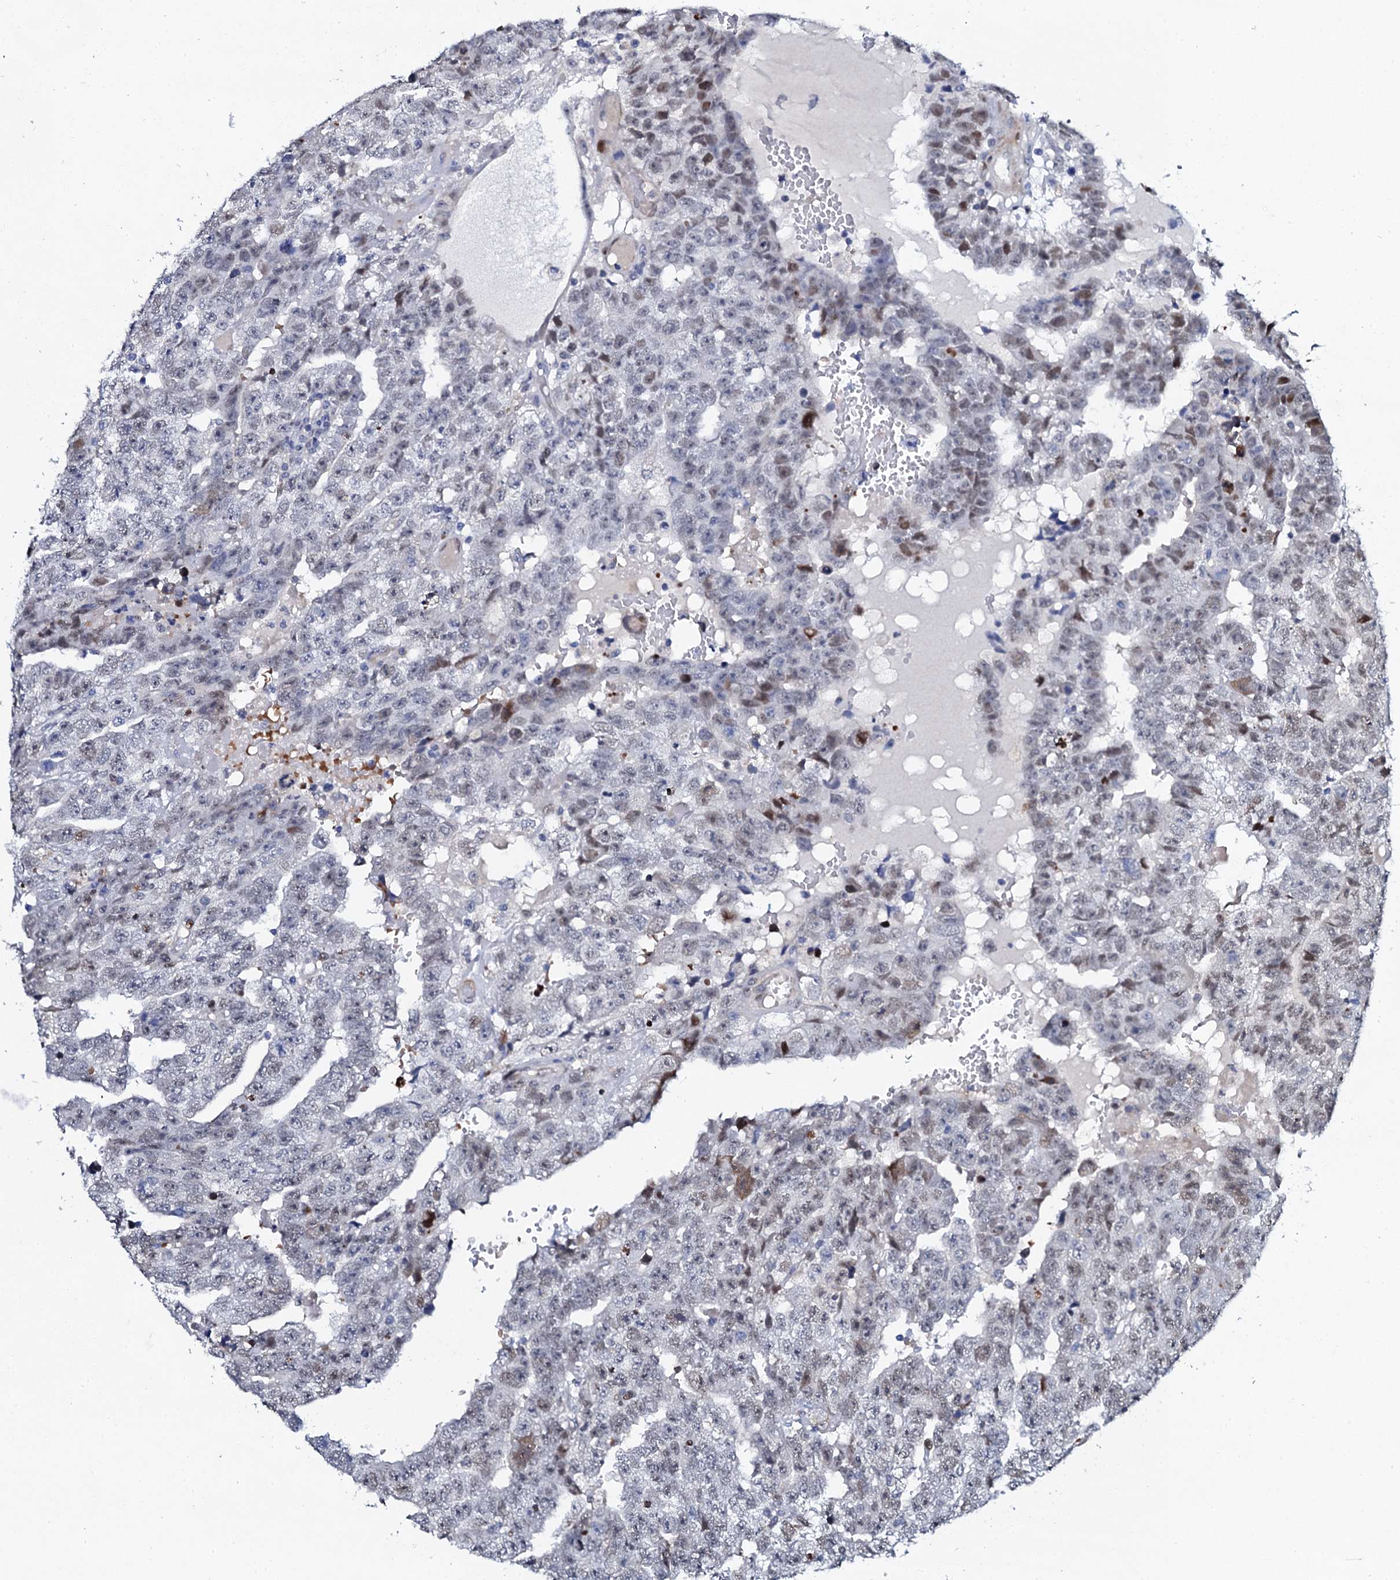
{"staining": {"intensity": "weak", "quantity": "25%-75%", "location": "nuclear"}, "tissue": "testis cancer", "cell_type": "Tumor cells", "image_type": "cancer", "snomed": [{"axis": "morphology", "description": "Carcinoma, Embryonal, NOS"}, {"axis": "topography", "description": "Testis"}], "caption": "Protein analysis of testis cancer (embryonal carcinoma) tissue exhibits weak nuclear staining in approximately 25%-75% of tumor cells.", "gene": "NUDT13", "patient": {"sex": "male", "age": 25}}